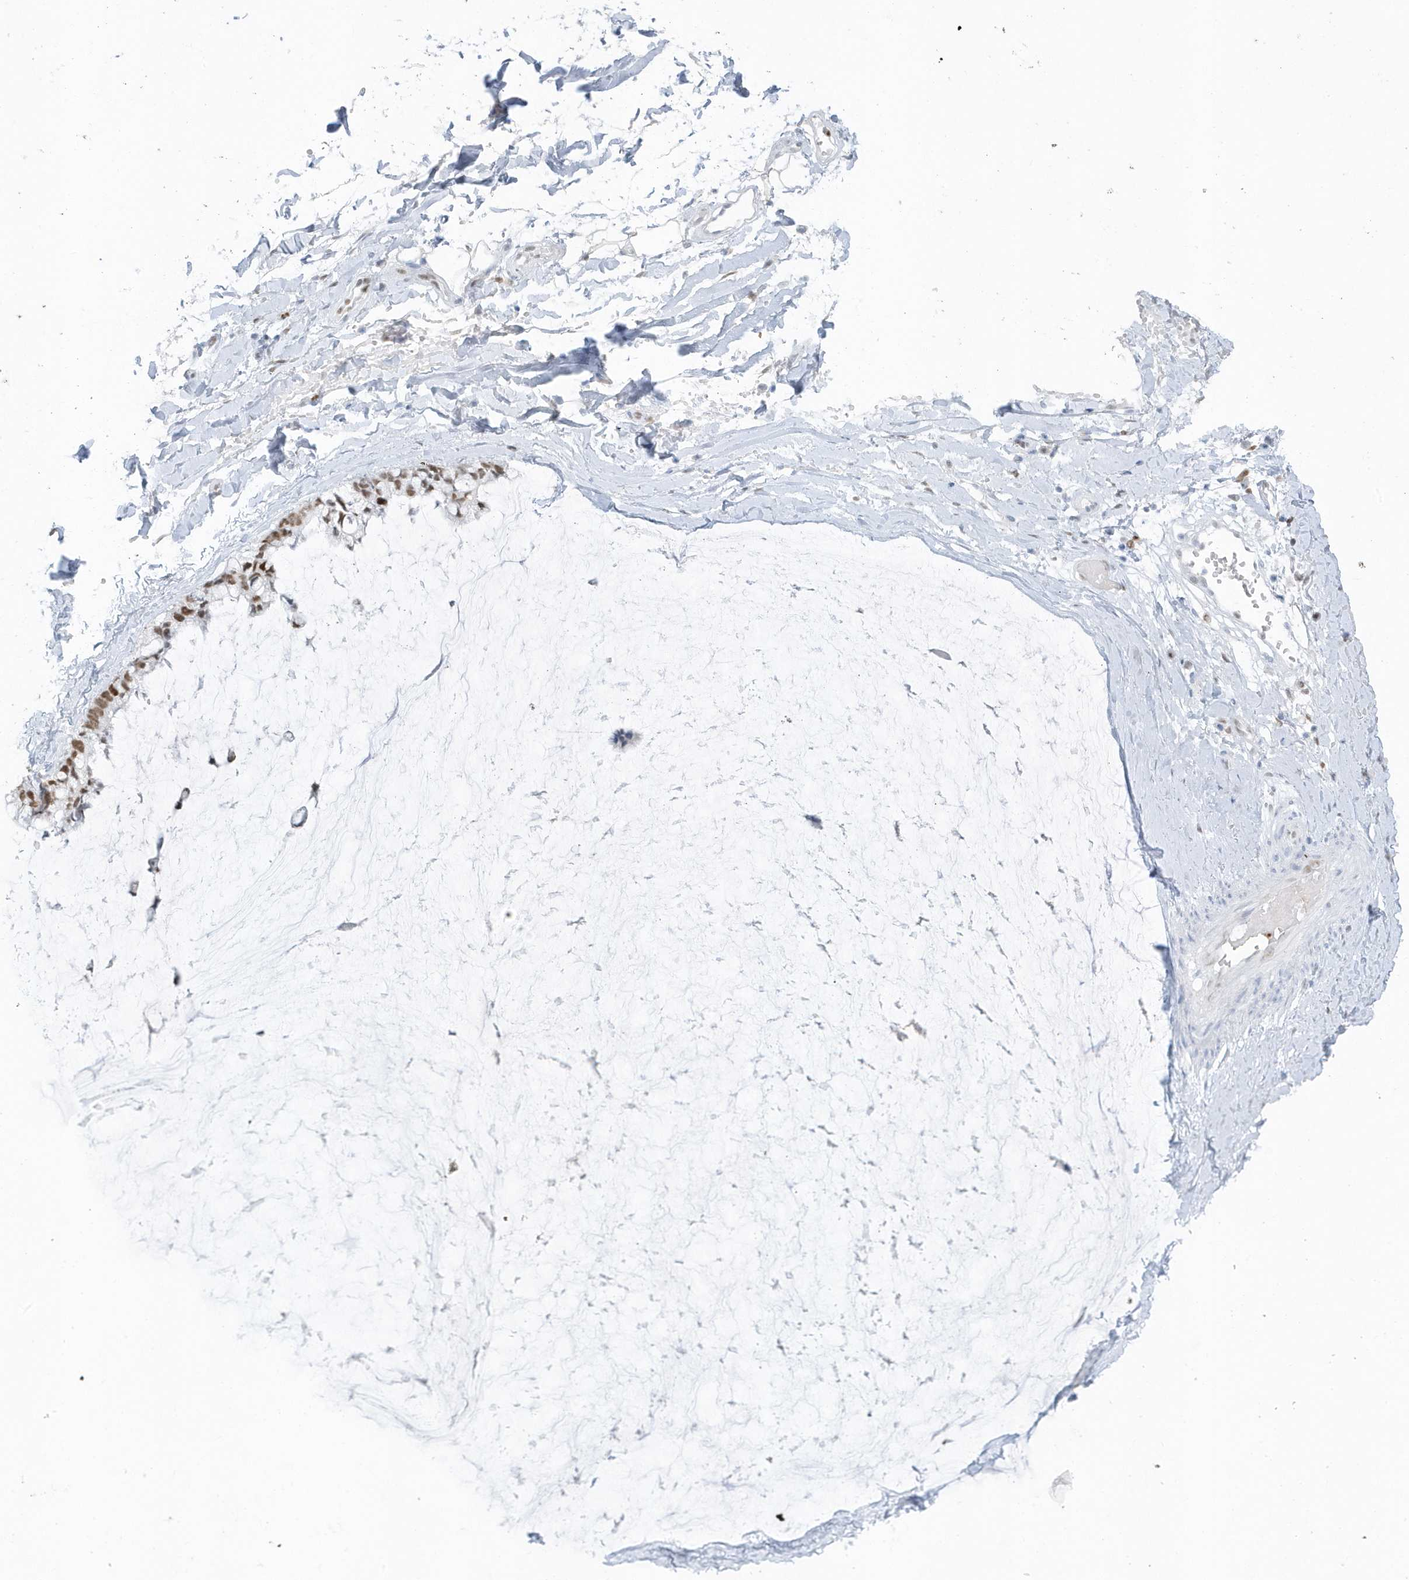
{"staining": {"intensity": "moderate", "quantity": "25%-75%", "location": "nuclear"}, "tissue": "ovarian cancer", "cell_type": "Tumor cells", "image_type": "cancer", "snomed": [{"axis": "morphology", "description": "Cystadenocarcinoma, mucinous, NOS"}, {"axis": "topography", "description": "Ovary"}], "caption": "Protein positivity by immunohistochemistry shows moderate nuclear positivity in about 25%-75% of tumor cells in ovarian cancer (mucinous cystadenocarcinoma). The protein of interest is shown in brown color, while the nuclei are stained blue.", "gene": "SMIM34", "patient": {"sex": "female", "age": 39}}